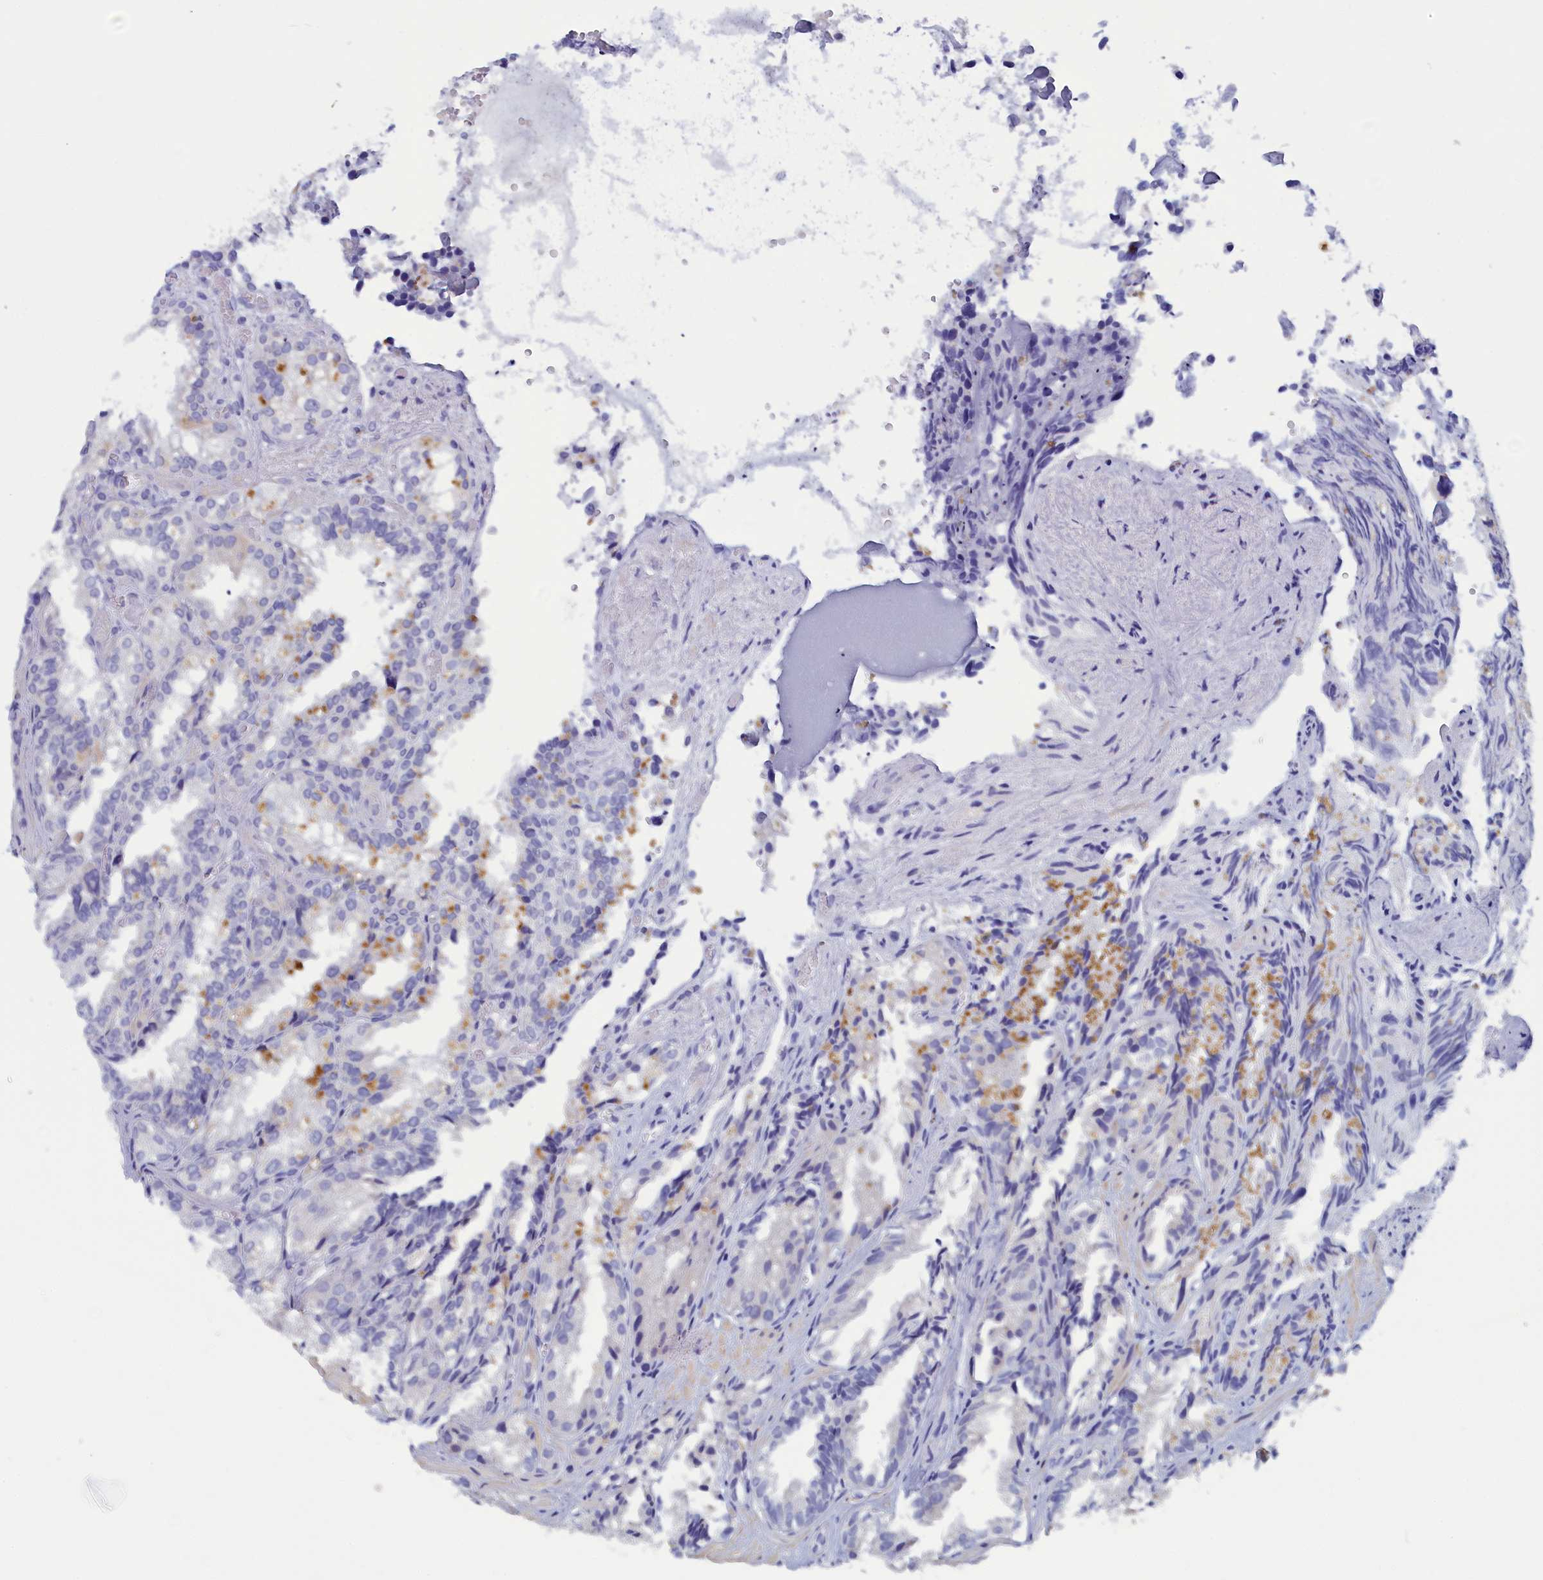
{"staining": {"intensity": "negative", "quantity": "none", "location": "none"}, "tissue": "seminal vesicle", "cell_type": "Glandular cells", "image_type": "normal", "snomed": [{"axis": "morphology", "description": "Normal tissue, NOS"}, {"axis": "topography", "description": "Prostate"}, {"axis": "topography", "description": "Seminal veicle"}], "caption": "An immunohistochemistry photomicrograph of unremarkable seminal vesicle is shown. There is no staining in glandular cells of seminal vesicle.", "gene": "ANKRD2", "patient": {"sex": "male", "age": 51}}